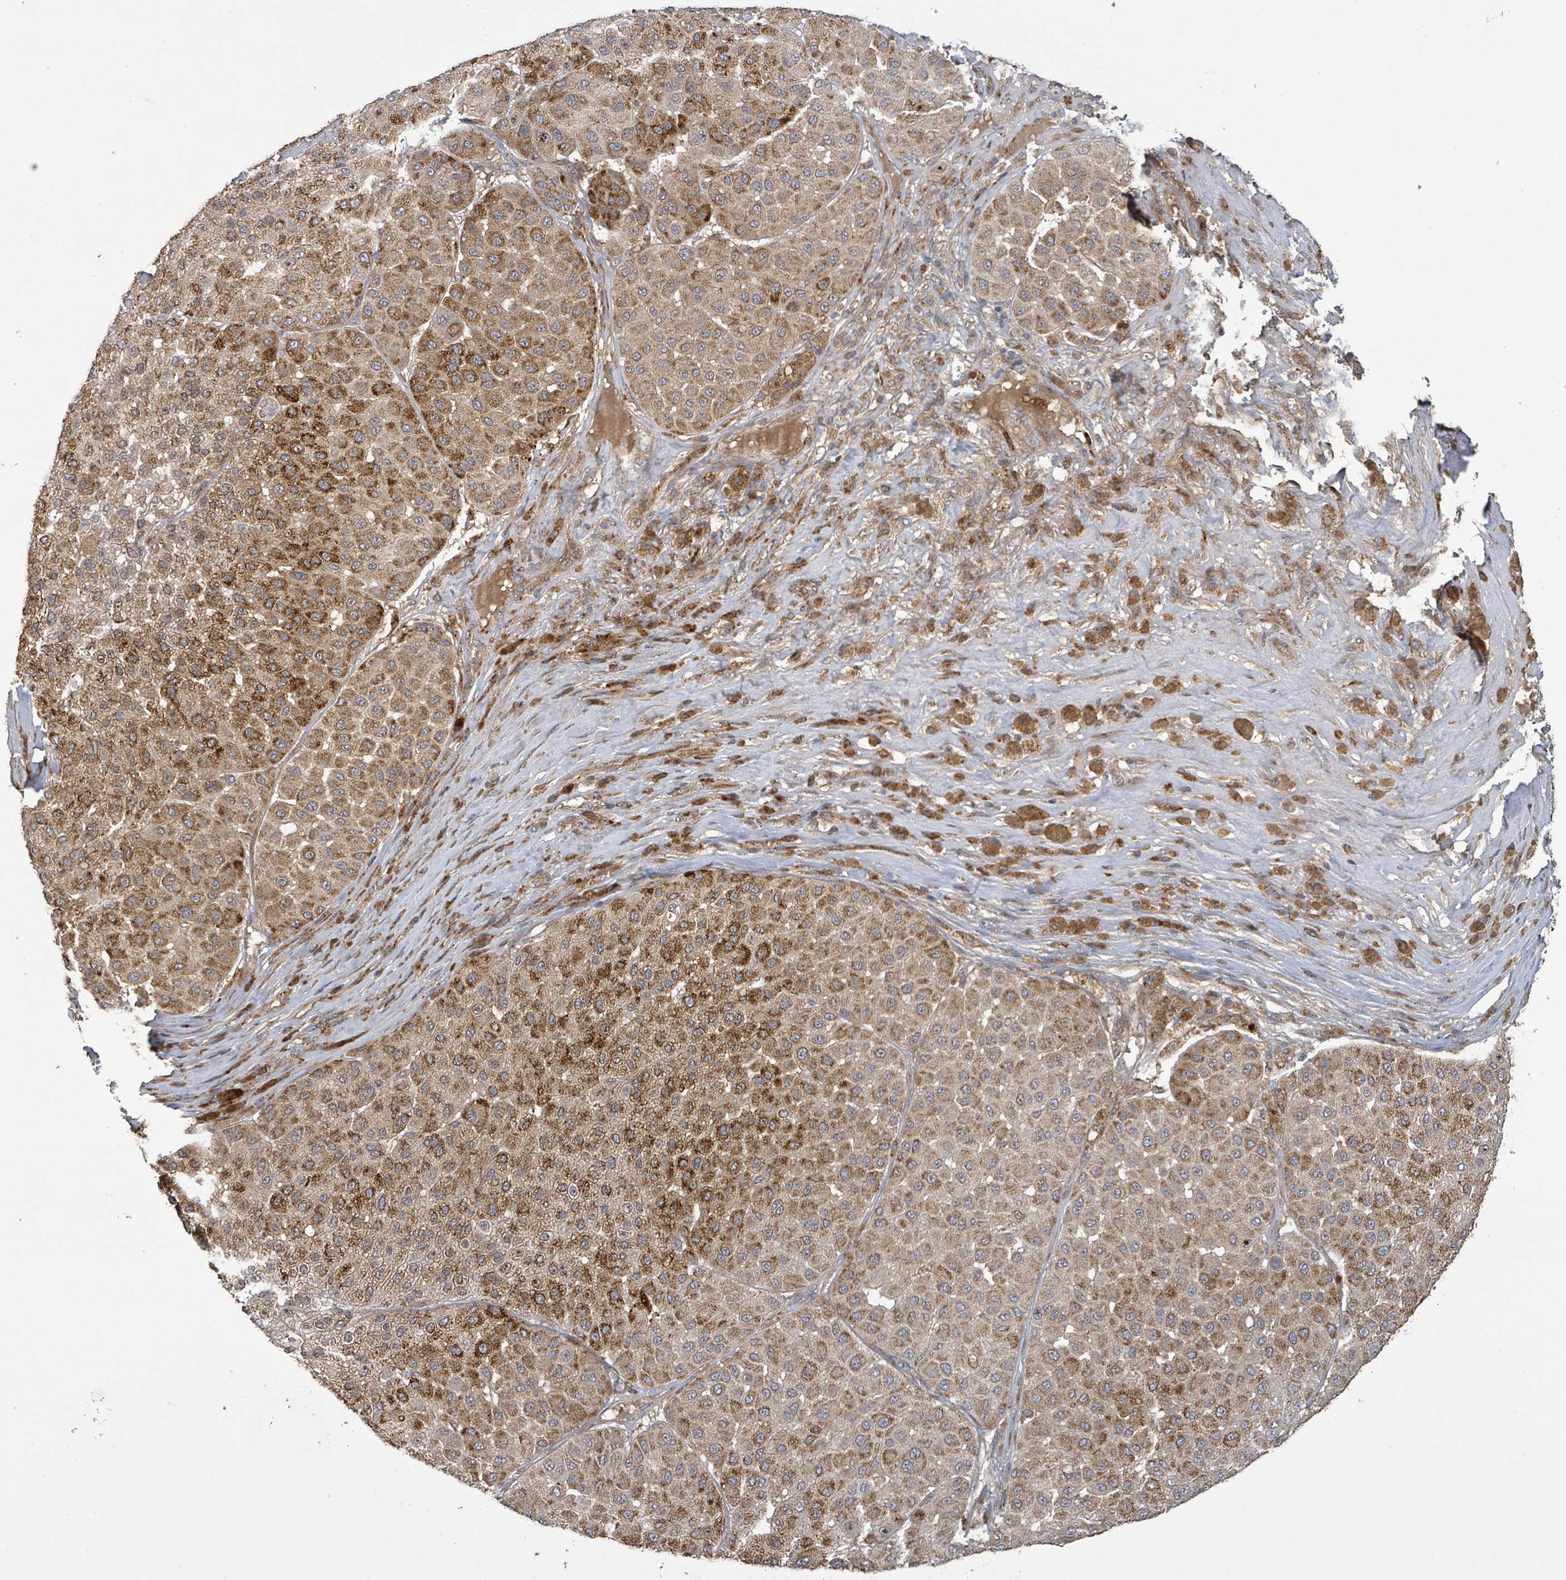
{"staining": {"intensity": "strong", "quantity": ">75%", "location": "cytoplasmic/membranous"}, "tissue": "melanoma", "cell_type": "Tumor cells", "image_type": "cancer", "snomed": [{"axis": "morphology", "description": "Malignant melanoma, Metastatic site"}, {"axis": "topography", "description": "Smooth muscle"}], "caption": "Tumor cells show high levels of strong cytoplasmic/membranous positivity in approximately >75% of cells in human malignant melanoma (metastatic site).", "gene": "STARD4", "patient": {"sex": "male", "age": 41}}